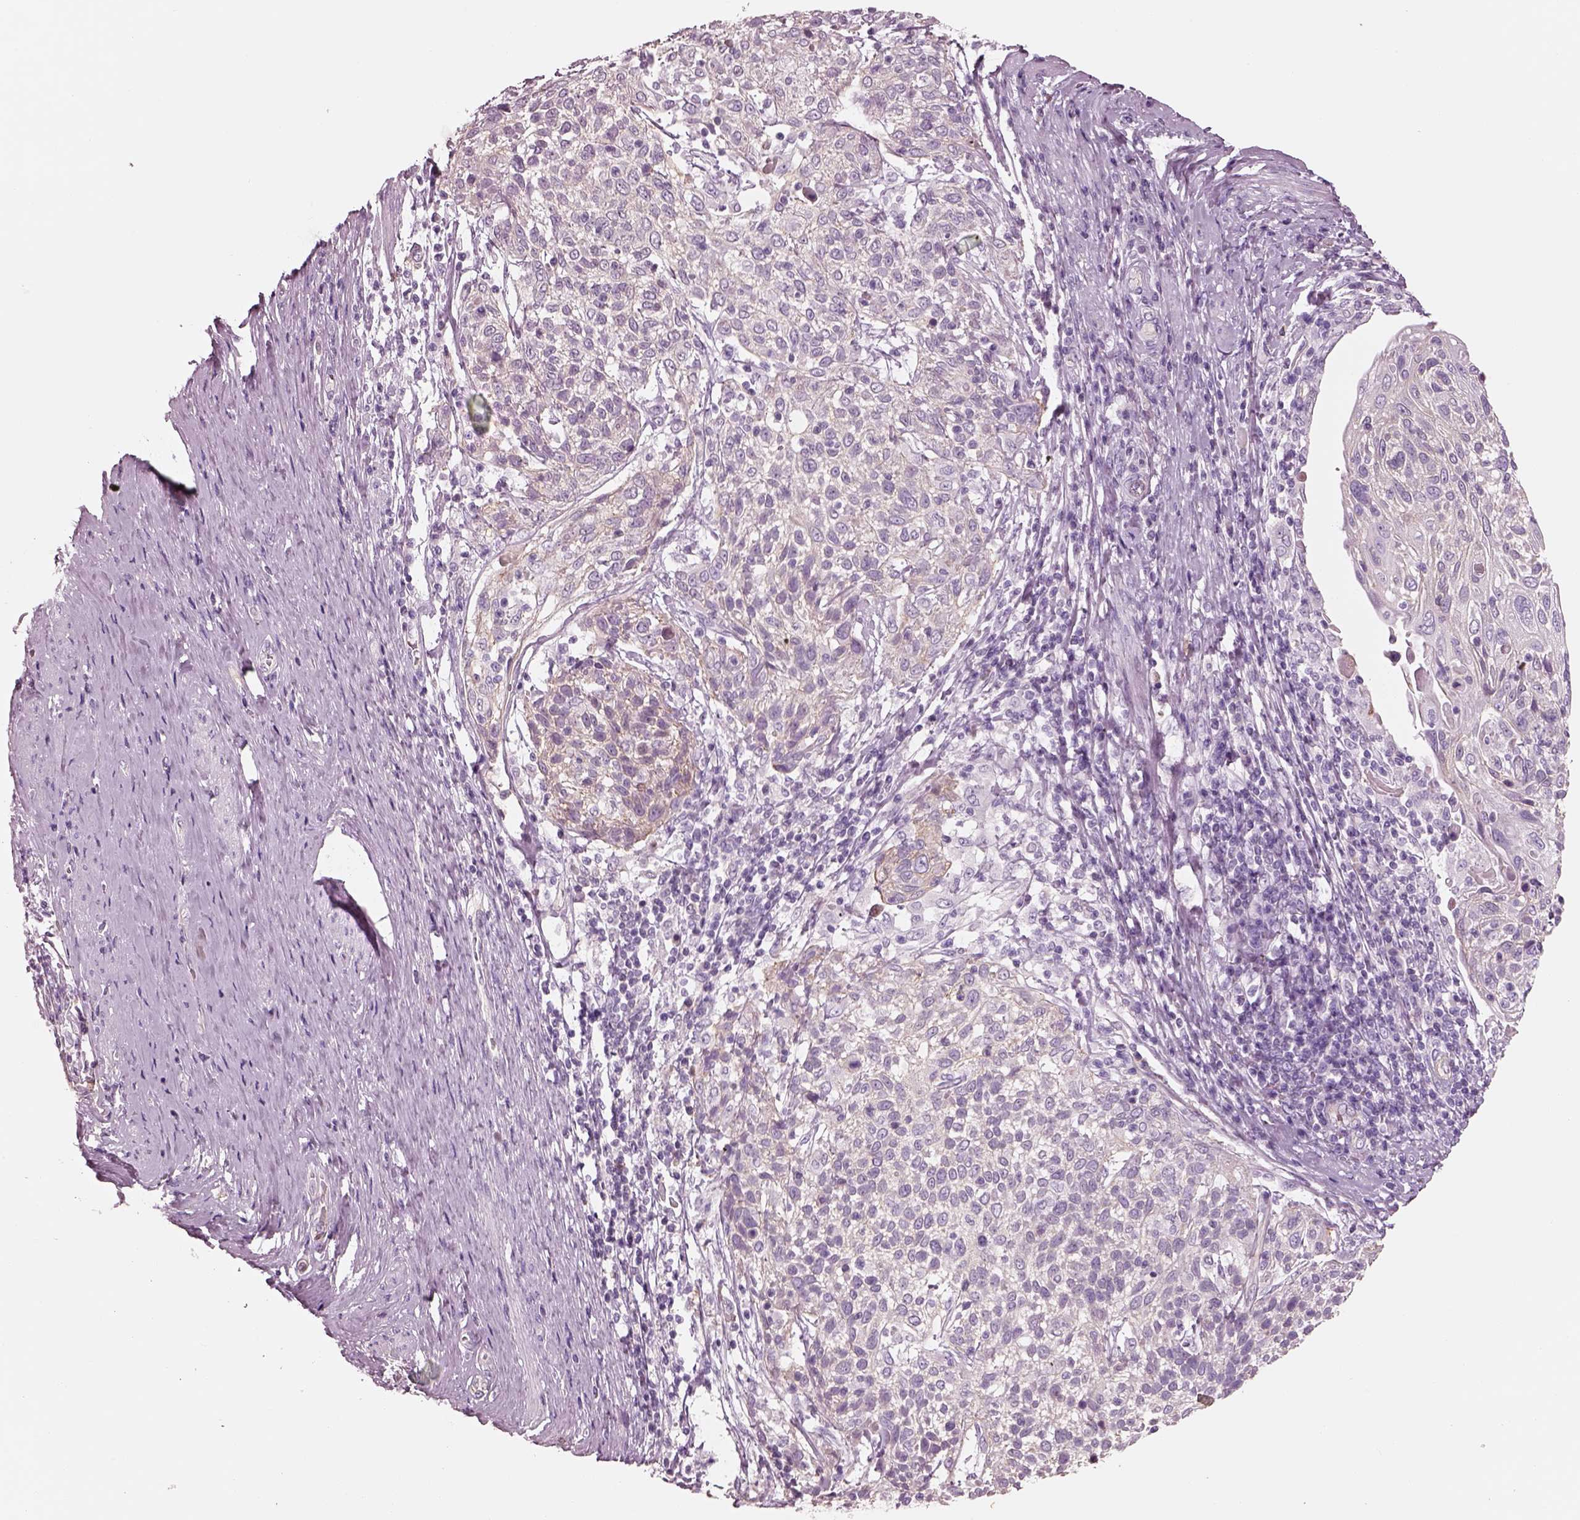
{"staining": {"intensity": "negative", "quantity": "none", "location": "none"}, "tissue": "cervical cancer", "cell_type": "Tumor cells", "image_type": "cancer", "snomed": [{"axis": "morphology", "description": "Squamous cell carcinoma, NOS"}, {"axis": "topography", "description": "Cervix"}], "caption": "IHC histopathology image of squamous cell carcinoma (cervical) stained for a protein (brown), which reveals no positivity in tumor cells.", "gene": "IGLL1", "patient": {"sex": "female", "age": 61}}